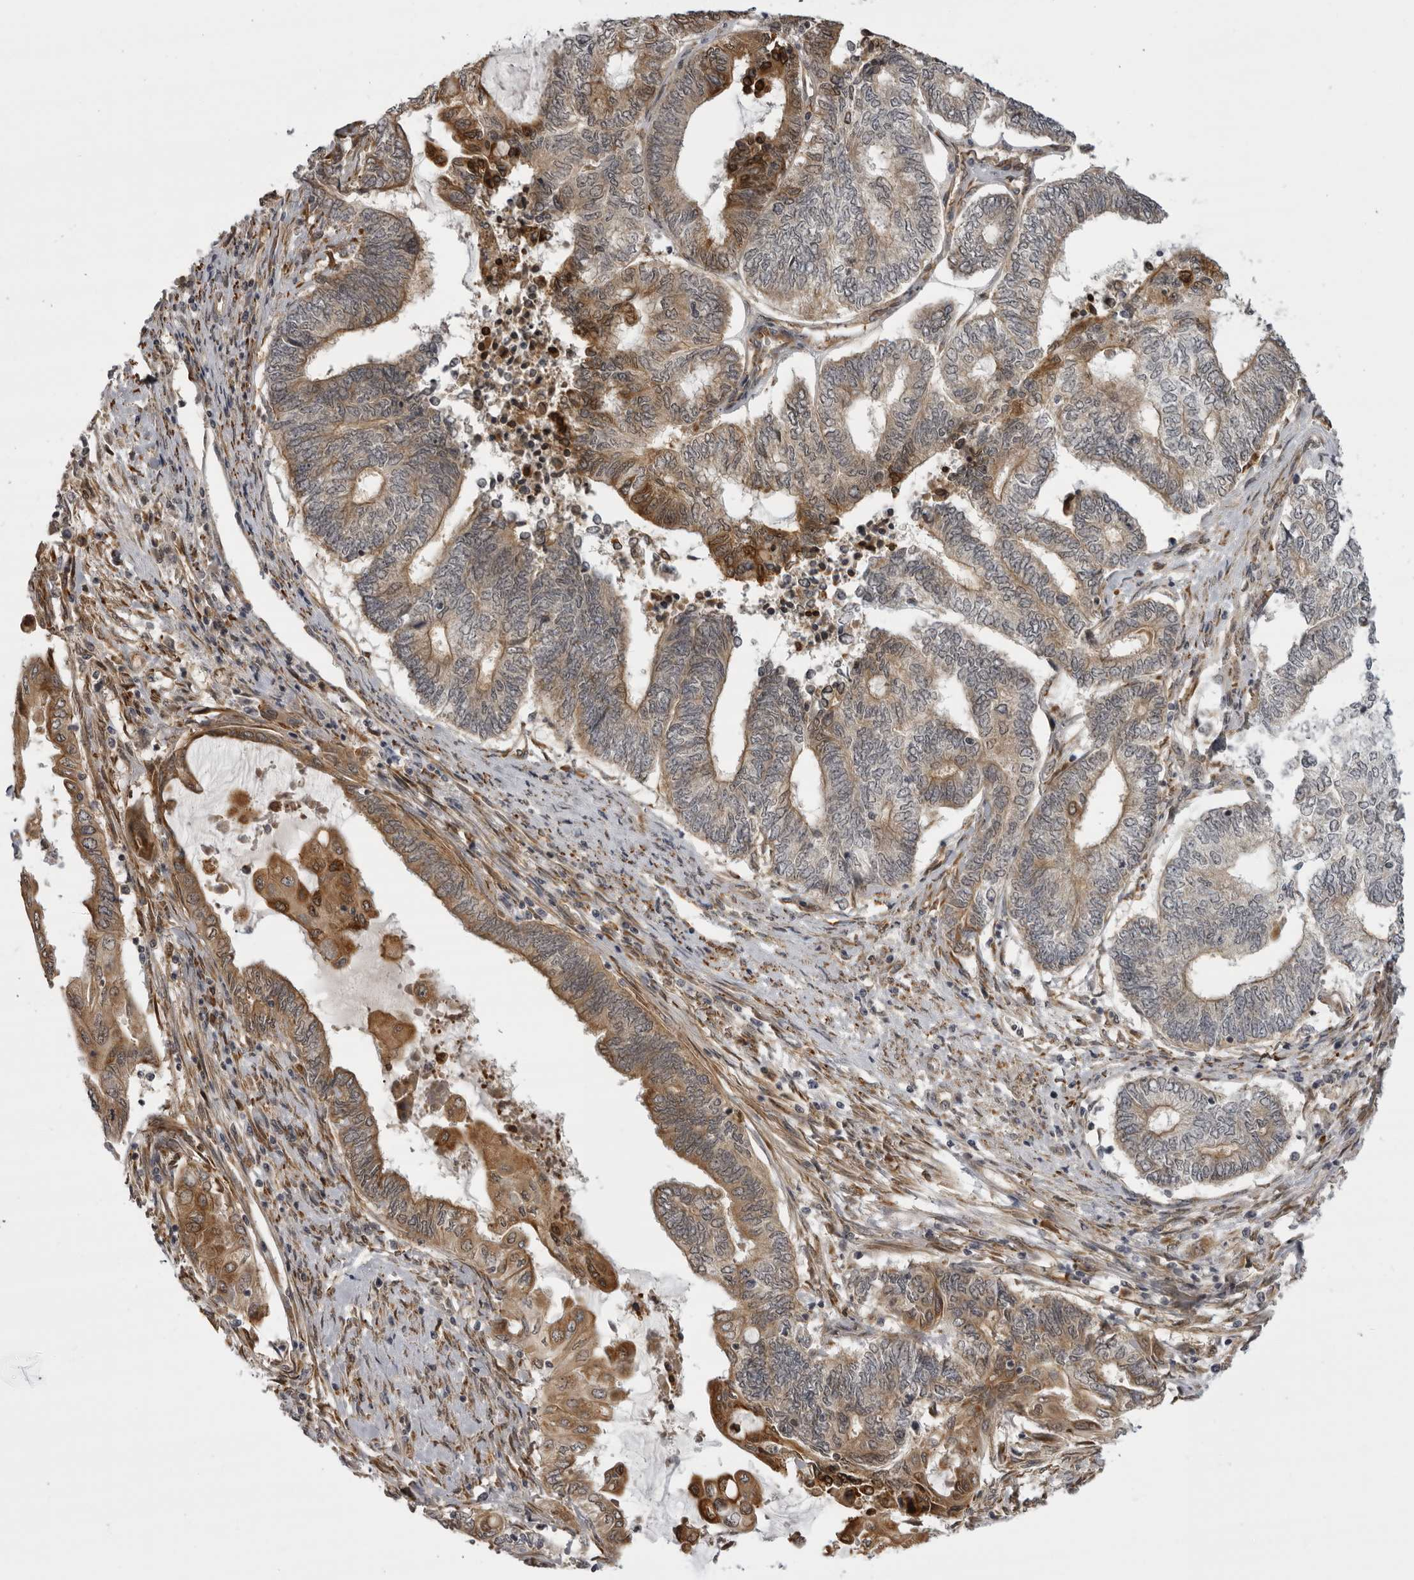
{"staining": {"intensity": "moderate", "quantity": "25%-75%", "location": "cytoplasmic/membranous"}, "tissue": "endometrial cancer", "cell_type": "Tumor cells", "image_type": "cancer", "snomed": [{"axis": "morphology", "description": "Adenocarcinoma, NOS"}, {"axis": "topography", "description": "Uterus"}, {"axis": "topography", "description": "Endometrium"}], "caption": "Moderate cytoplasmic/membranous expression is present in about 25%-75% of tumor cells in adenocarcinoma (endometrial).", "gene": "DNAH14", "patient": {"sex": "female", "age": 70}}